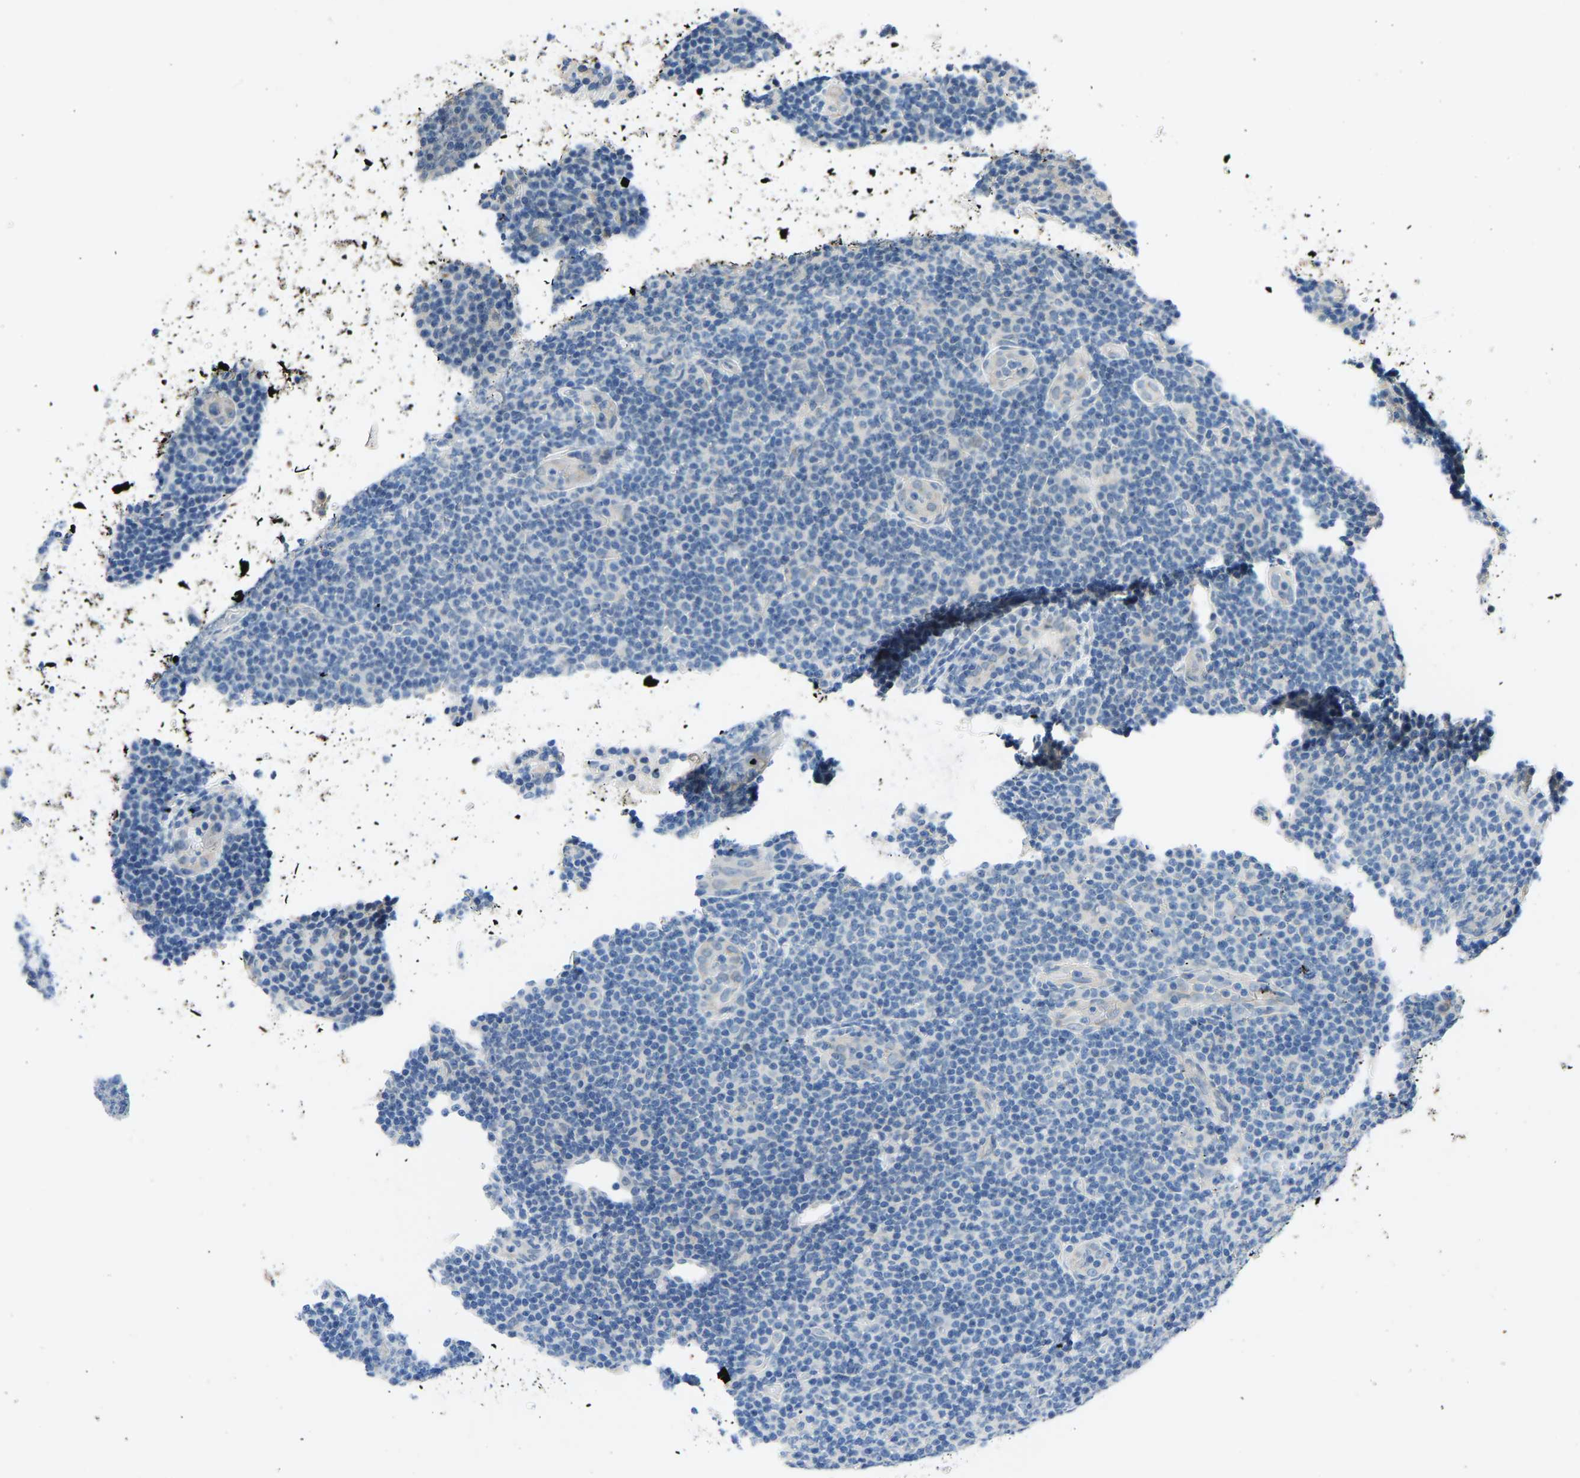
{"staining": {"intensity": "negative", "quantity": "none", "location": "none"}, "tissue": "lymphoma", "cell_type": "Tumor cells", "image_type": "cancer", "snomed": [{"axis": "morphology", "description": "Malignant lymphoma, non-Hodgkin's type, Low grade"}, {"axis": "topography", "description": "Lymph node"}], "caption": "DAB (3,3'-diaminobenzidine) immunohistochemical staining of human low-grade malignant lymphoma, non-Hodgkin's type demonstrates no significant staining in tumor cells.", "gene": "CDK2AP1", "patient": {"sex": "male", "age": 66}}